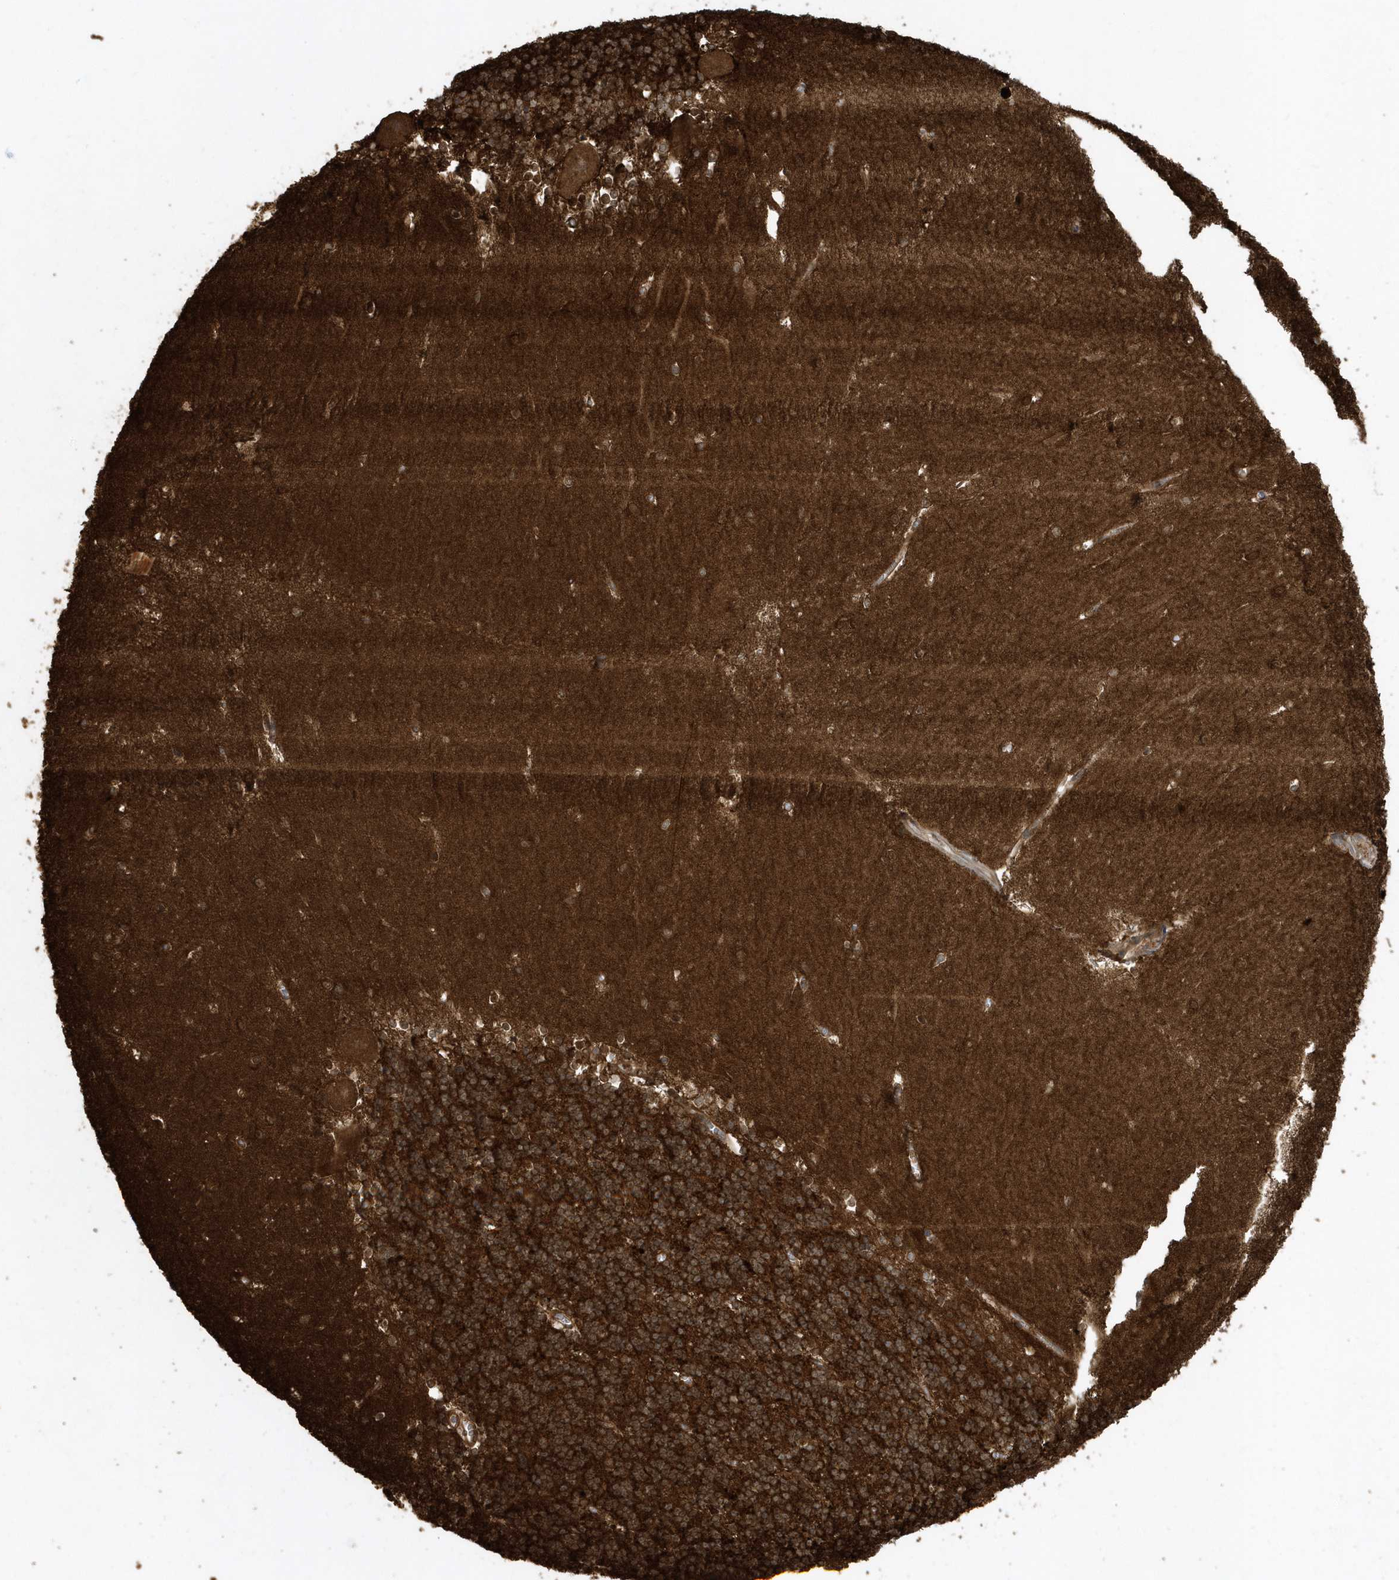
{"staining": {"intensity": "strong", "quantity": ">75%", "location": "cytoplasmic/membranous"}, "tissue": "cerebellum", "cell_type": "Cells in granular layer", "image_type": "normal", "snomed": [{"axis": "morphology", "description": "Normal tissue, NOS"}, {"axis": "topography", "description": "Cerebellum"}], "caption": "Strong cytoplasmic/membranous expression for a protein is identified in about >75% of cells in granular layer of unremarkable cerebellum using immunohistochemistry.", "gene": "CLCN6", "patient": {"sex": "male", "age": 37}}